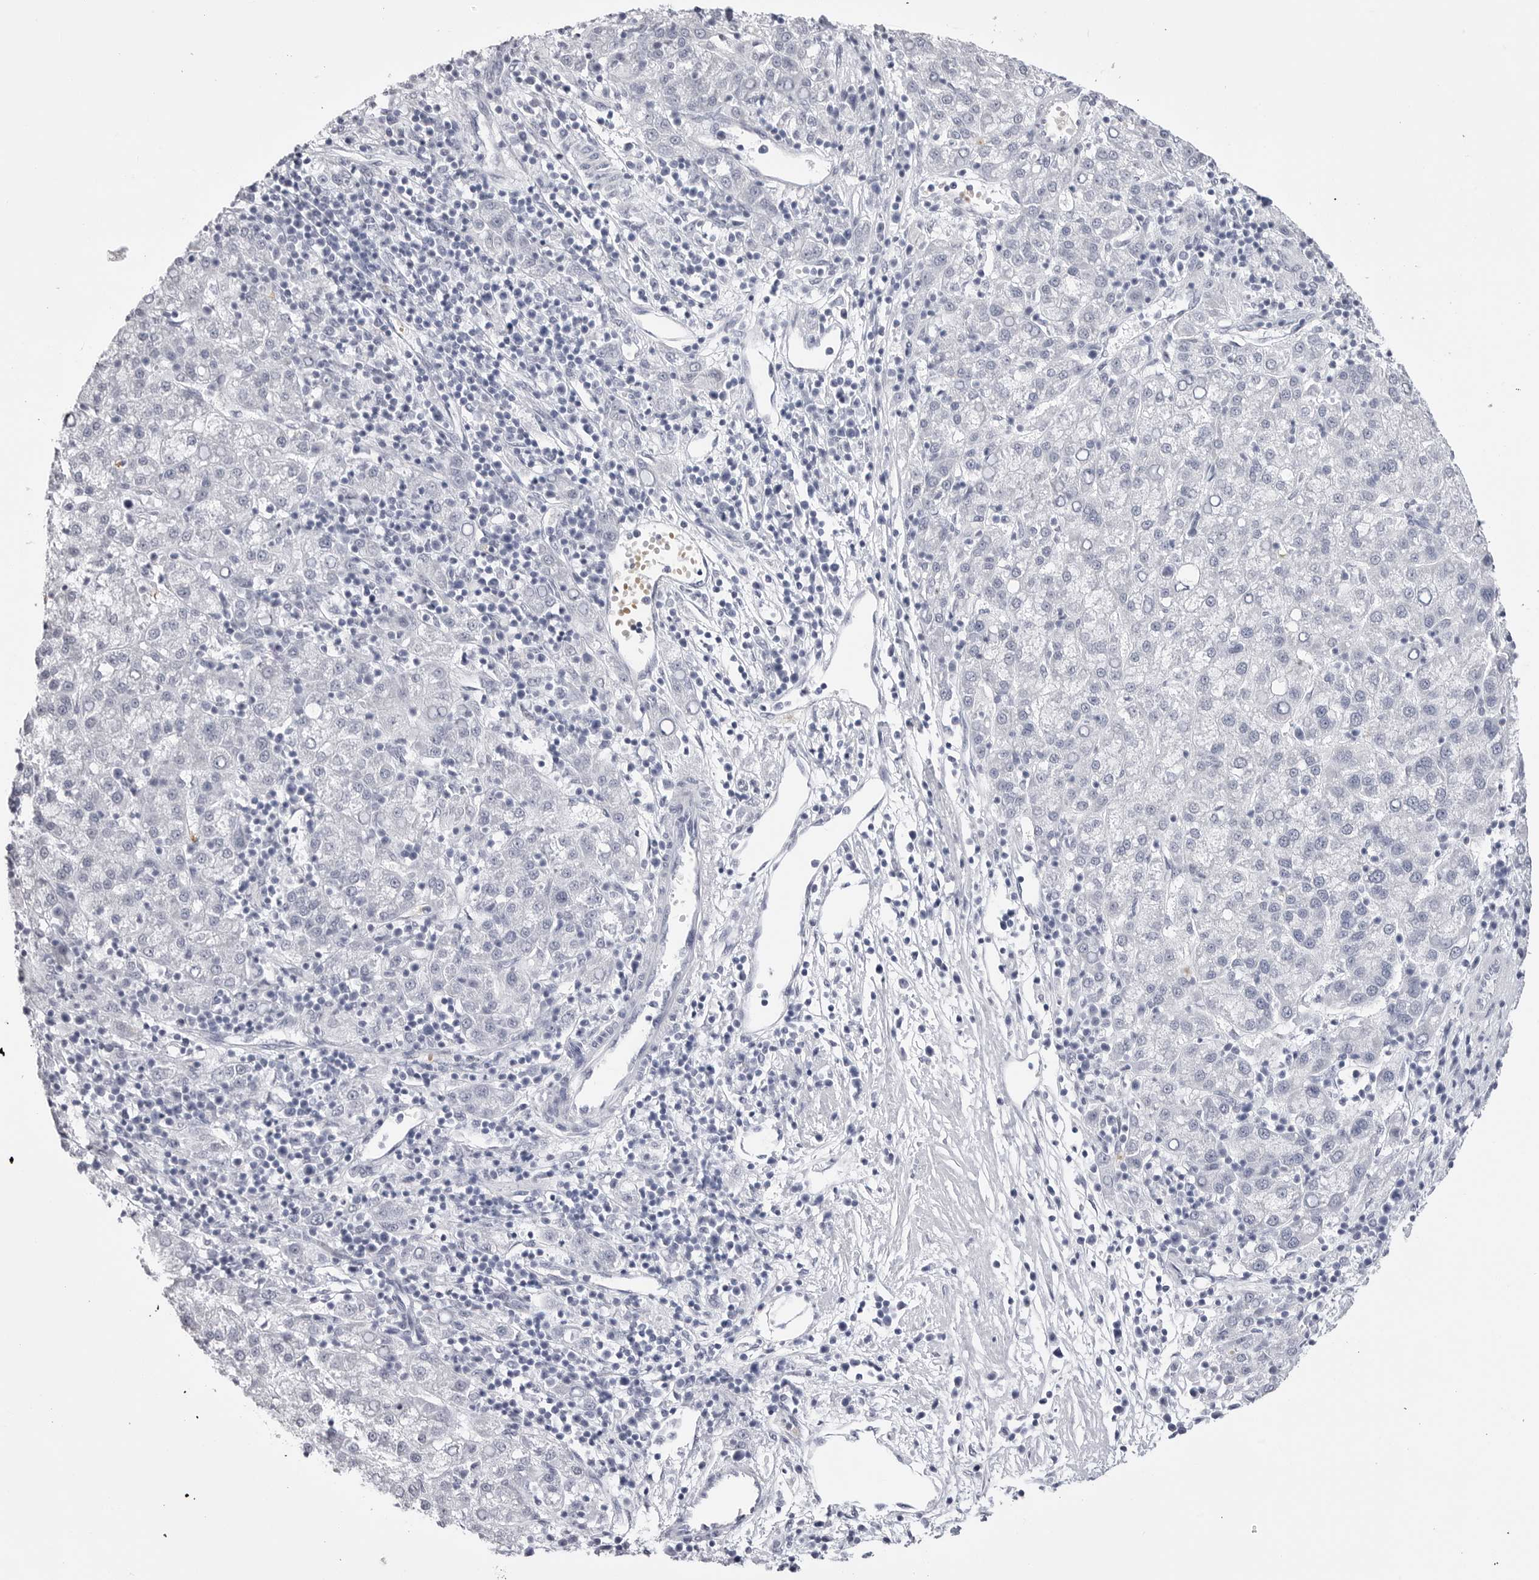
{"staining": {"intensity": "negative", "quantity": "none", "location": "none"}, "tissue": "liver cancer", "cell_type": "Tumor cells", "image_type": "cancer", "snomed": [{"axis": "morphology", "description": "Carcinoma, Hepatocellular, NOS"}, {"axis": "topography", "description": "Liver"}], "caption": "Liver hepatocellular carcinoma was stained to show a protein in brown. There is no significant staining in tumor cells.", "gene": "TSSK1B", "patient": {"sex": "female", "age": 58}}